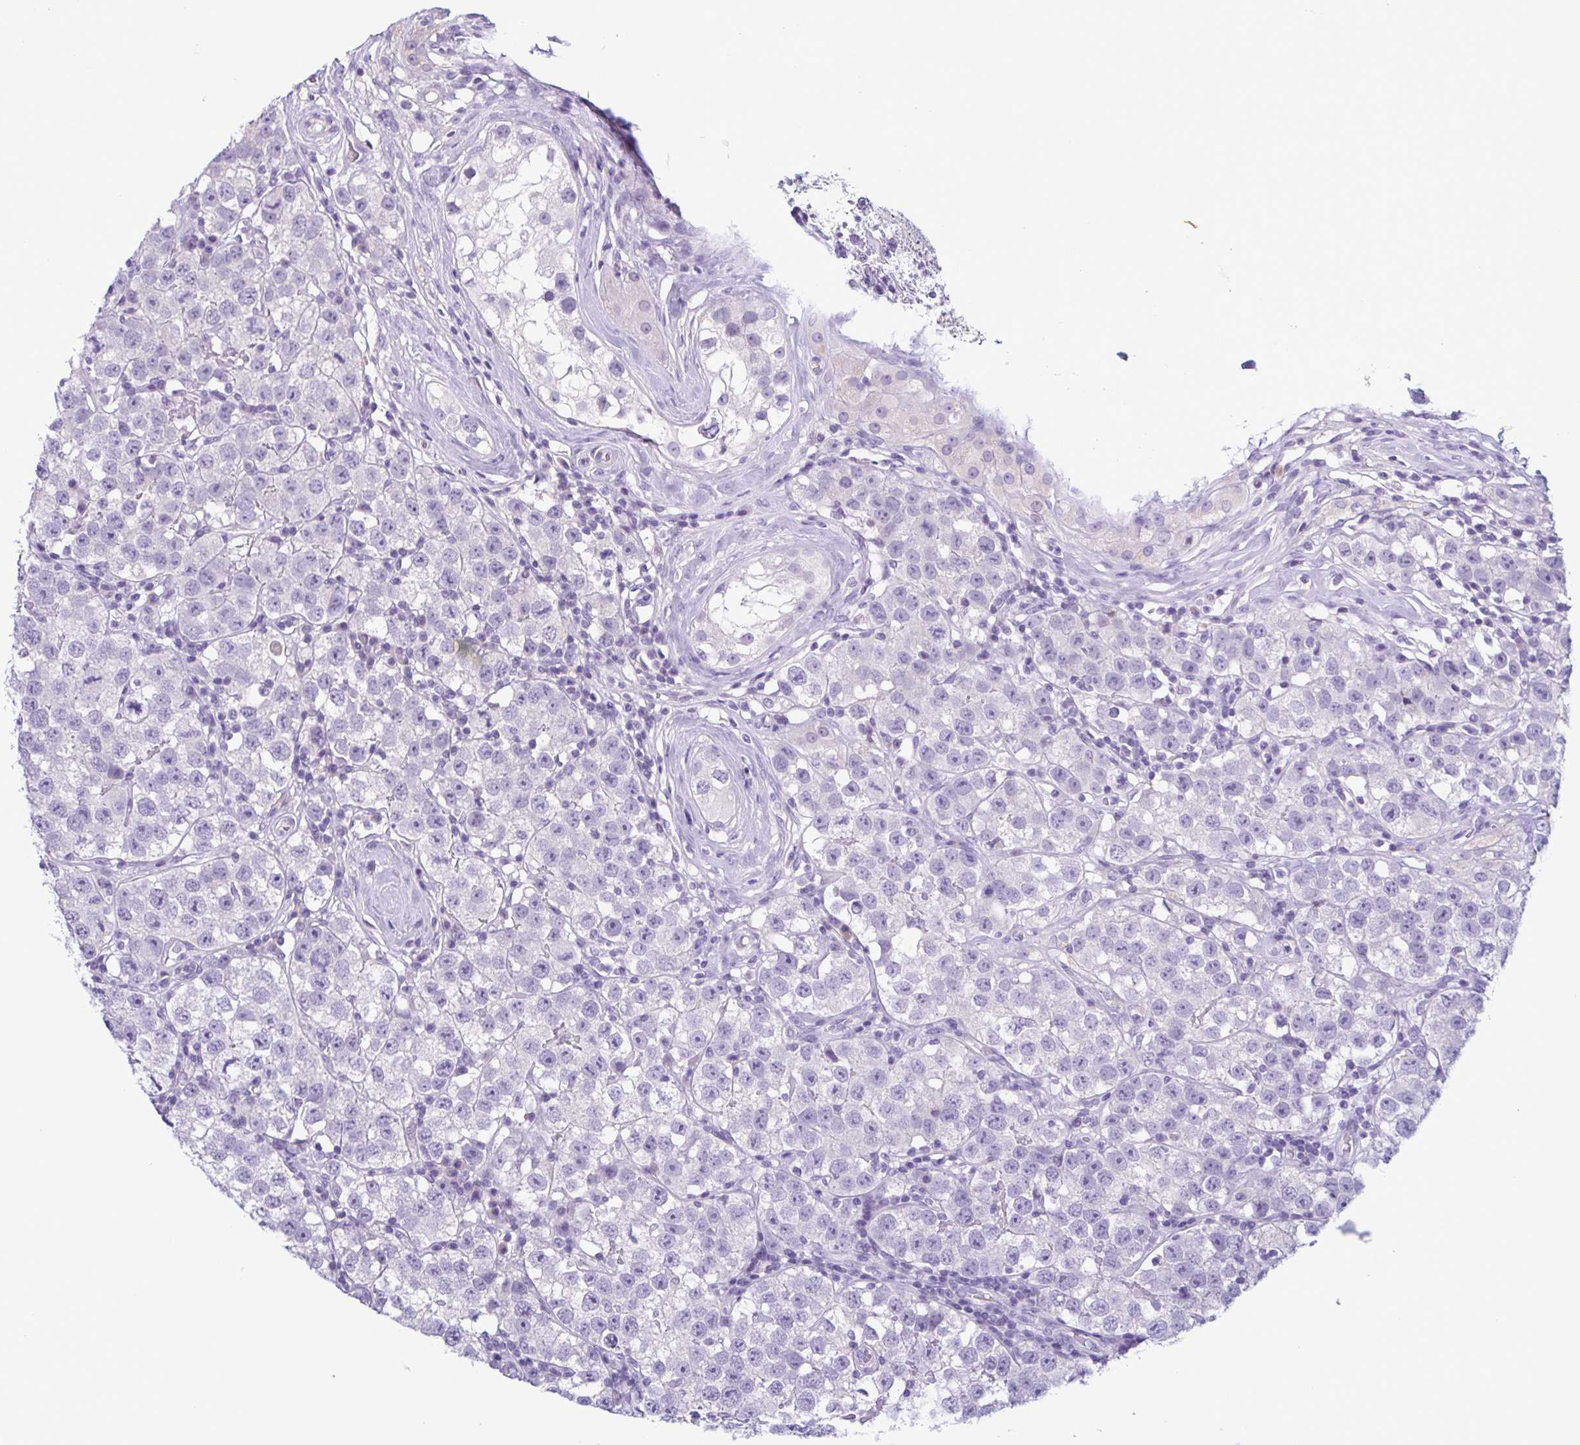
{"staining": {"intensity": "negative", "quantity": "none", "location": "none"}, "tissue": "testis cancer", "cell_type": "Tumor cells", "image_type": "cancer", "snomed": [{"axis": "morphology", "description": "Seminoma, NOS"}, {"axis": "topography", "description": "Testis"}], "caption": "Immunohistochemistry (IHC) of human seminoma (testis) reveals no expression in tumor cells.", "gene": "INAFM1", "patient": {"sex": "male", "age": 34}}